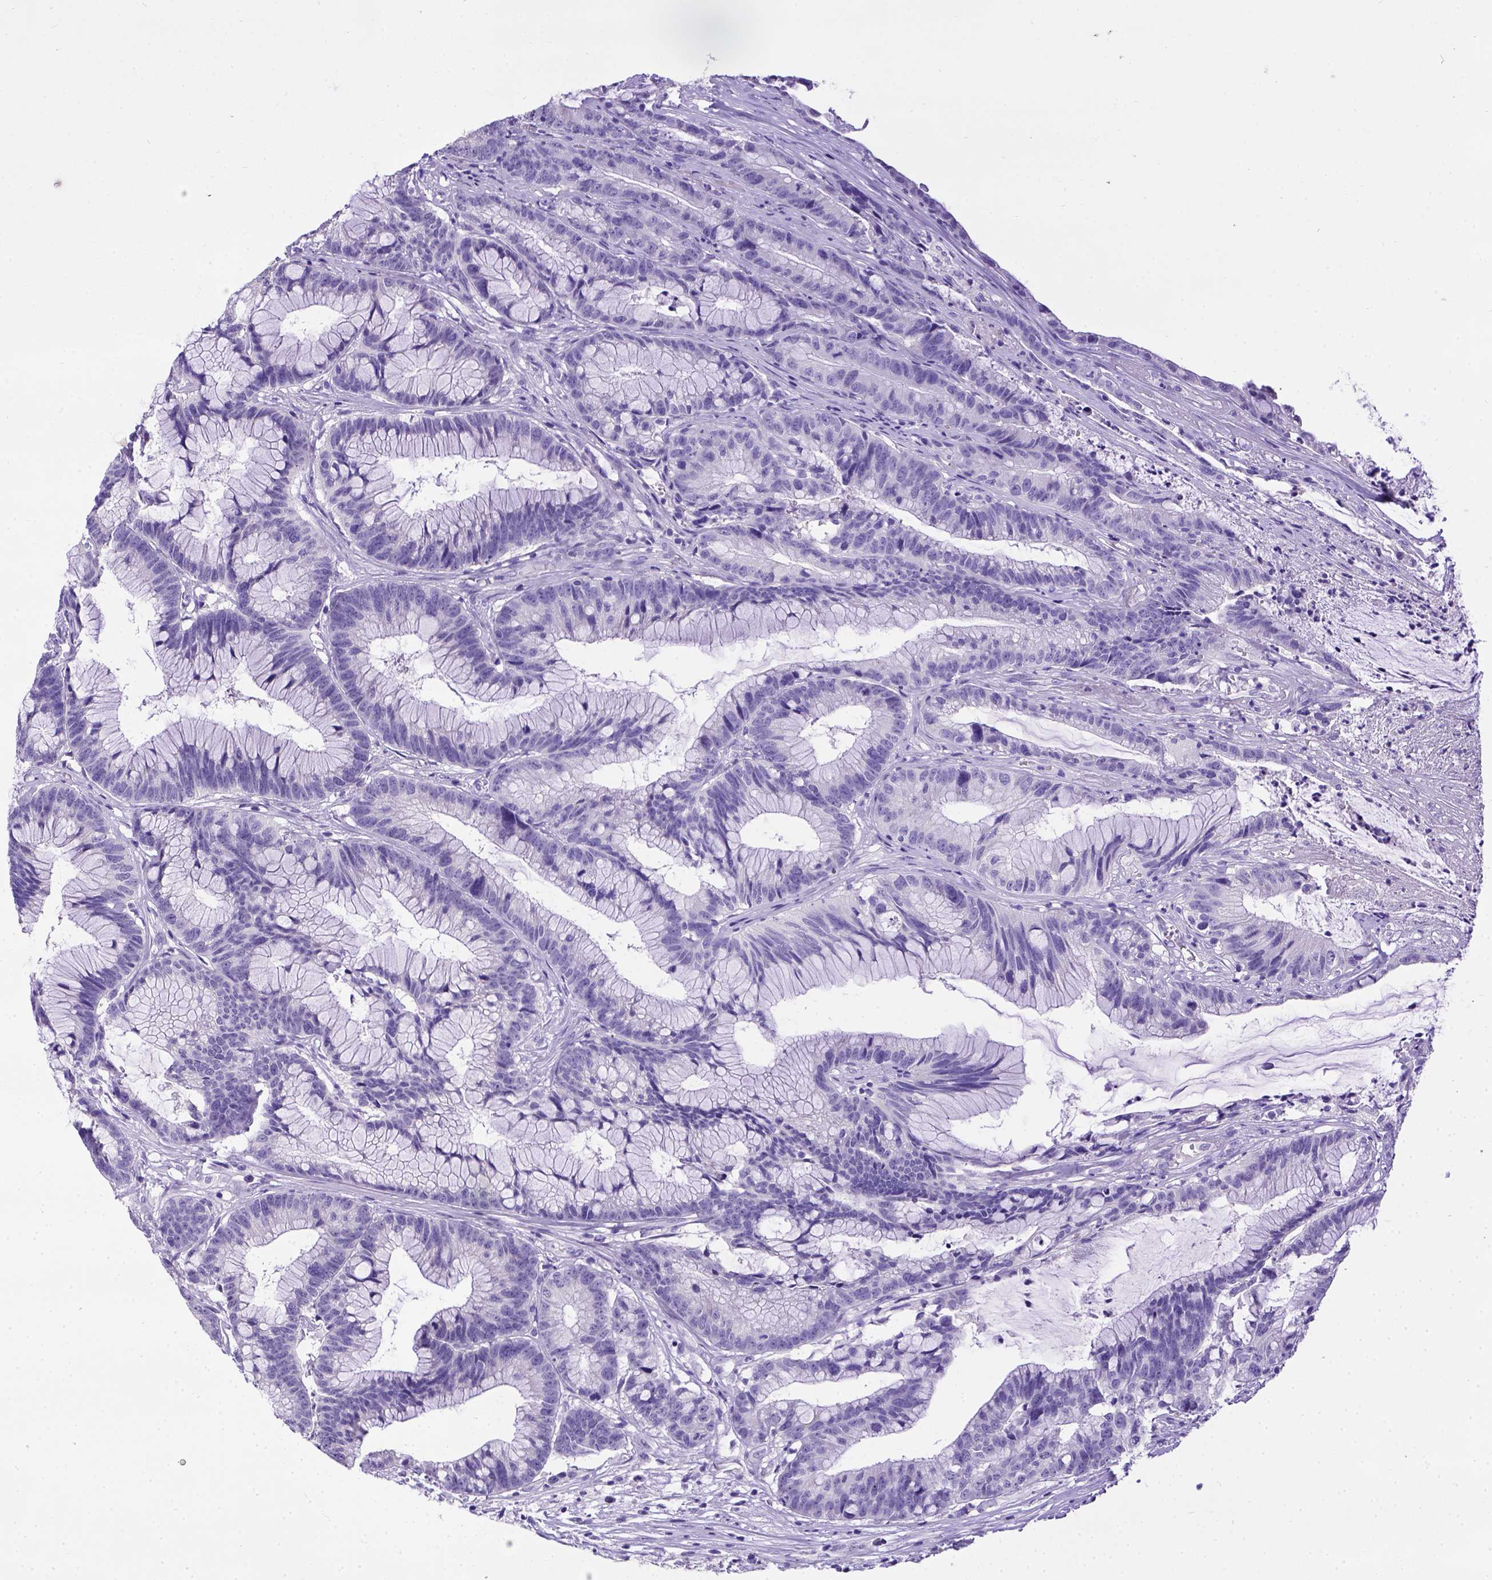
{"staining": {"intensity": "negative", "quantity": "none", "location": "none"}, "tissue": "colorectal cancer", "cell_type": "Tumor cells", "image_type": "cancer", "snomed": [{"axis": "morphology", "description": "Adenocarcinoma, NOS"}, {"axis": "topography", "description": "Colon"}], "caption": "DAB (3,3'-diaminobenzidine) immunohistochemical staining of colorectal cancer (adenocarcinoma) reveals no significant staining in tumor cells.", "gene": "ESR1", "patient": {"sex": "female", "age": 78}}